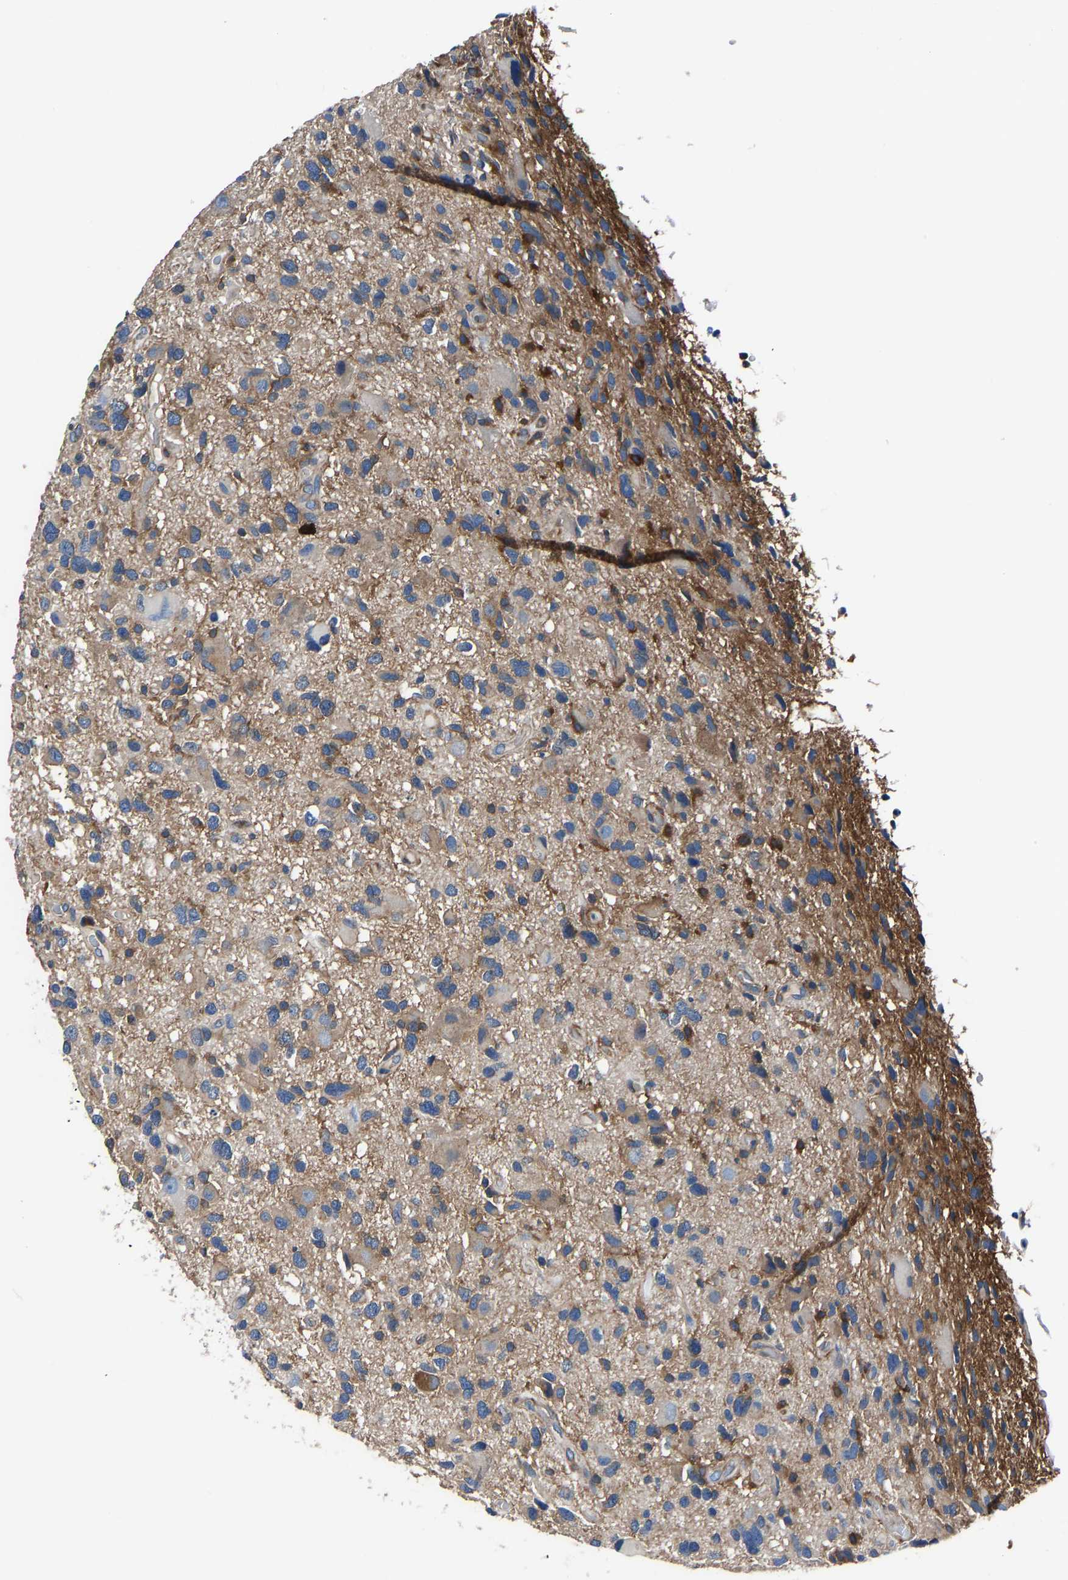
{"staining": {"intensity": "moderate", "quantity": ">75%", "location": "cytoplasmic/membranous"}, "tissue": "glioma", "cell_type": "Tumor cells", "image_type": "cancer", "snomed": [{"axis": "morphology", "description": "Glioma, malignant, High grade"}, {"axis": "topography", "description": "Brain"}], "caption": "High-grade glioma (malignant) stained with a protein marker displays moderate staining in tumor cells.", "gene": "PRKAR1A", "patient": {"sex": "male", "age": 33}}